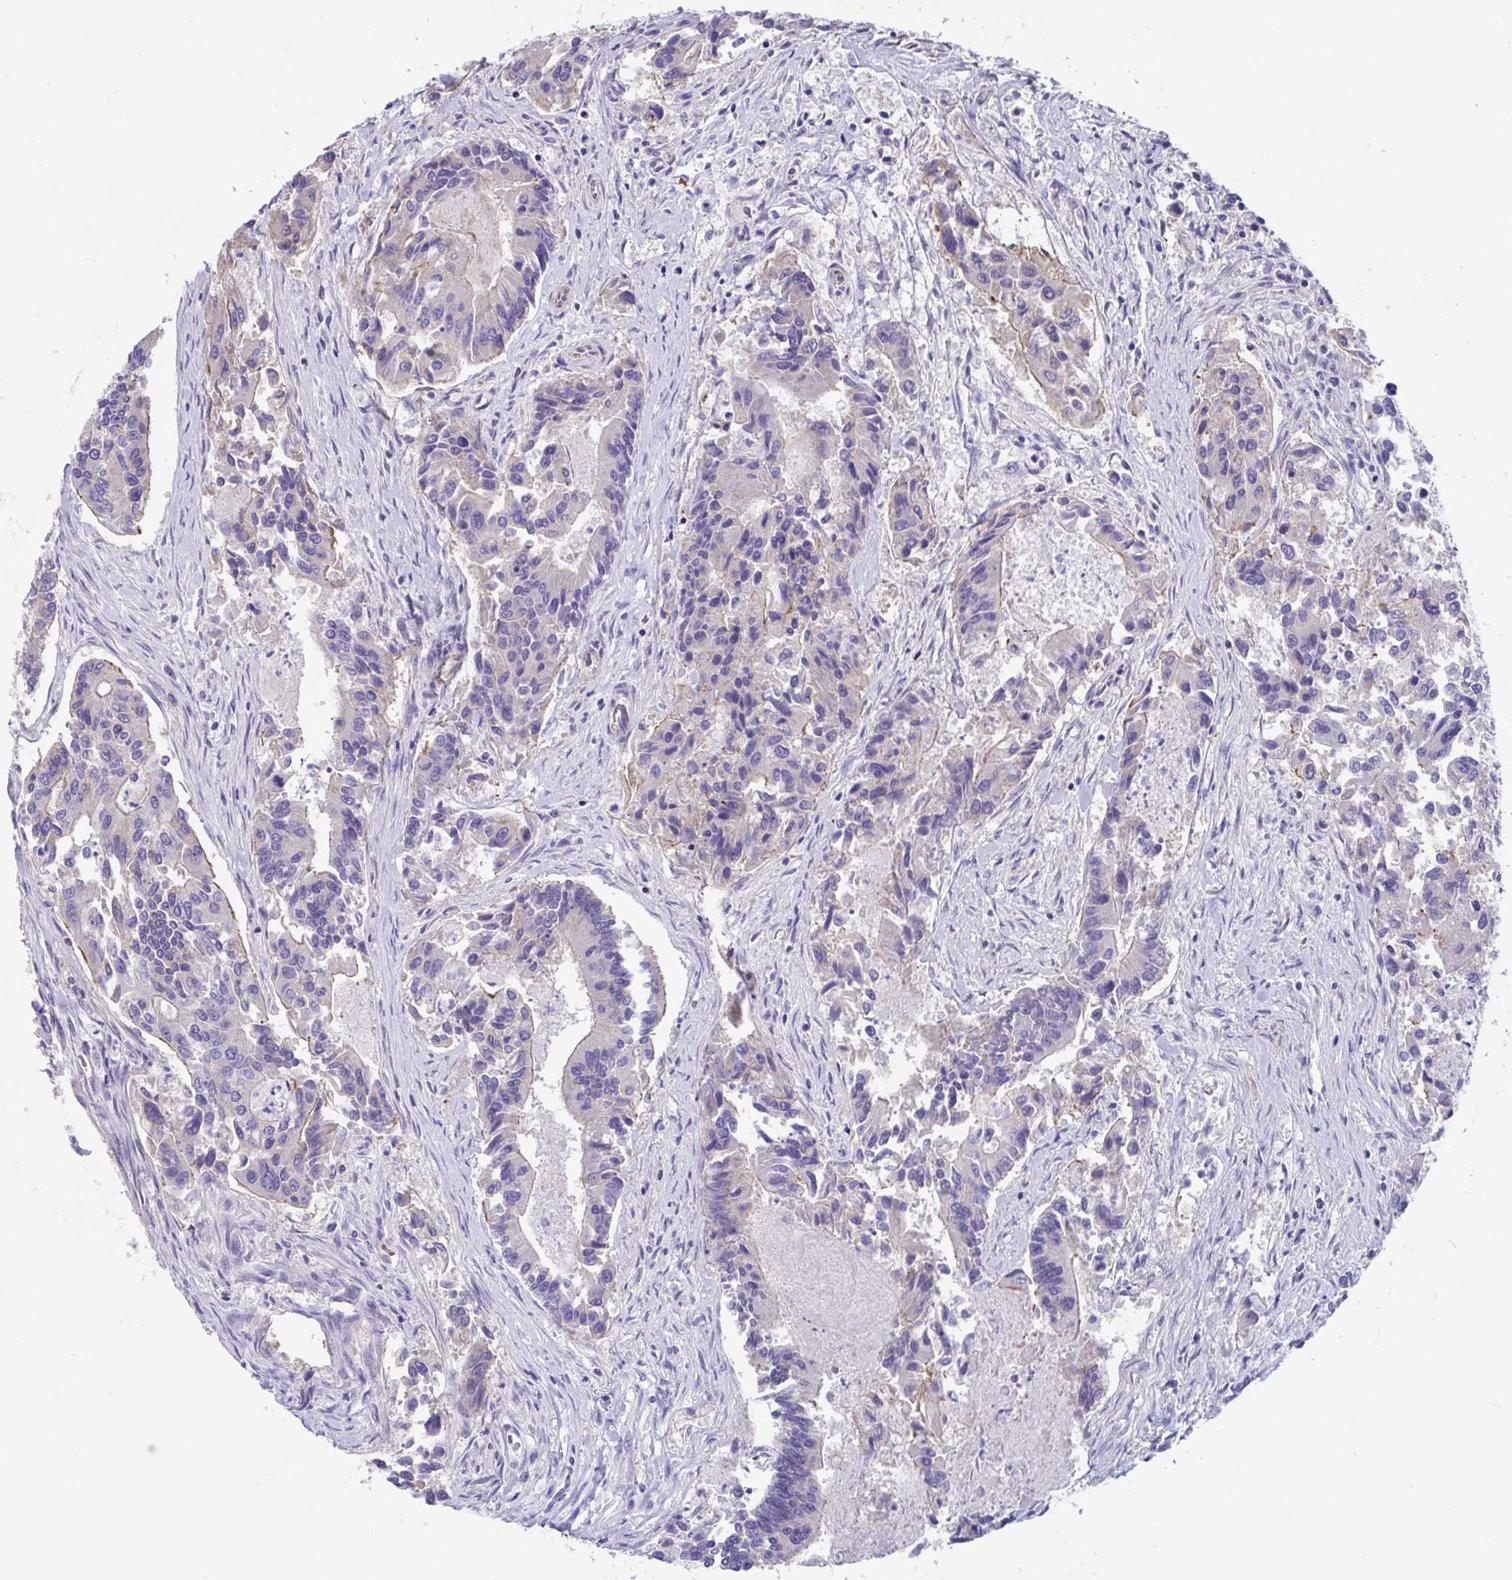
{"staining": {"intensity": "weak", "quantity": "<25%", "location": "cytoplasmic/membranous"}, "tissue": "colorectal cancer", "cell_type": "Tumor cells", "image_type": "cancer", "snomed": [{"axis": "morphology", "description": "Adenocarcinoma, NOS"}, {"axis": "topography", "description": "Colon"}], "caption": "DAB immunohistochemical staining of human colorectal cancer demonstrates no significant positivity in tumor cells.", "gene": "TTC30B", "patient": {"sex": "female", "age": 67}}